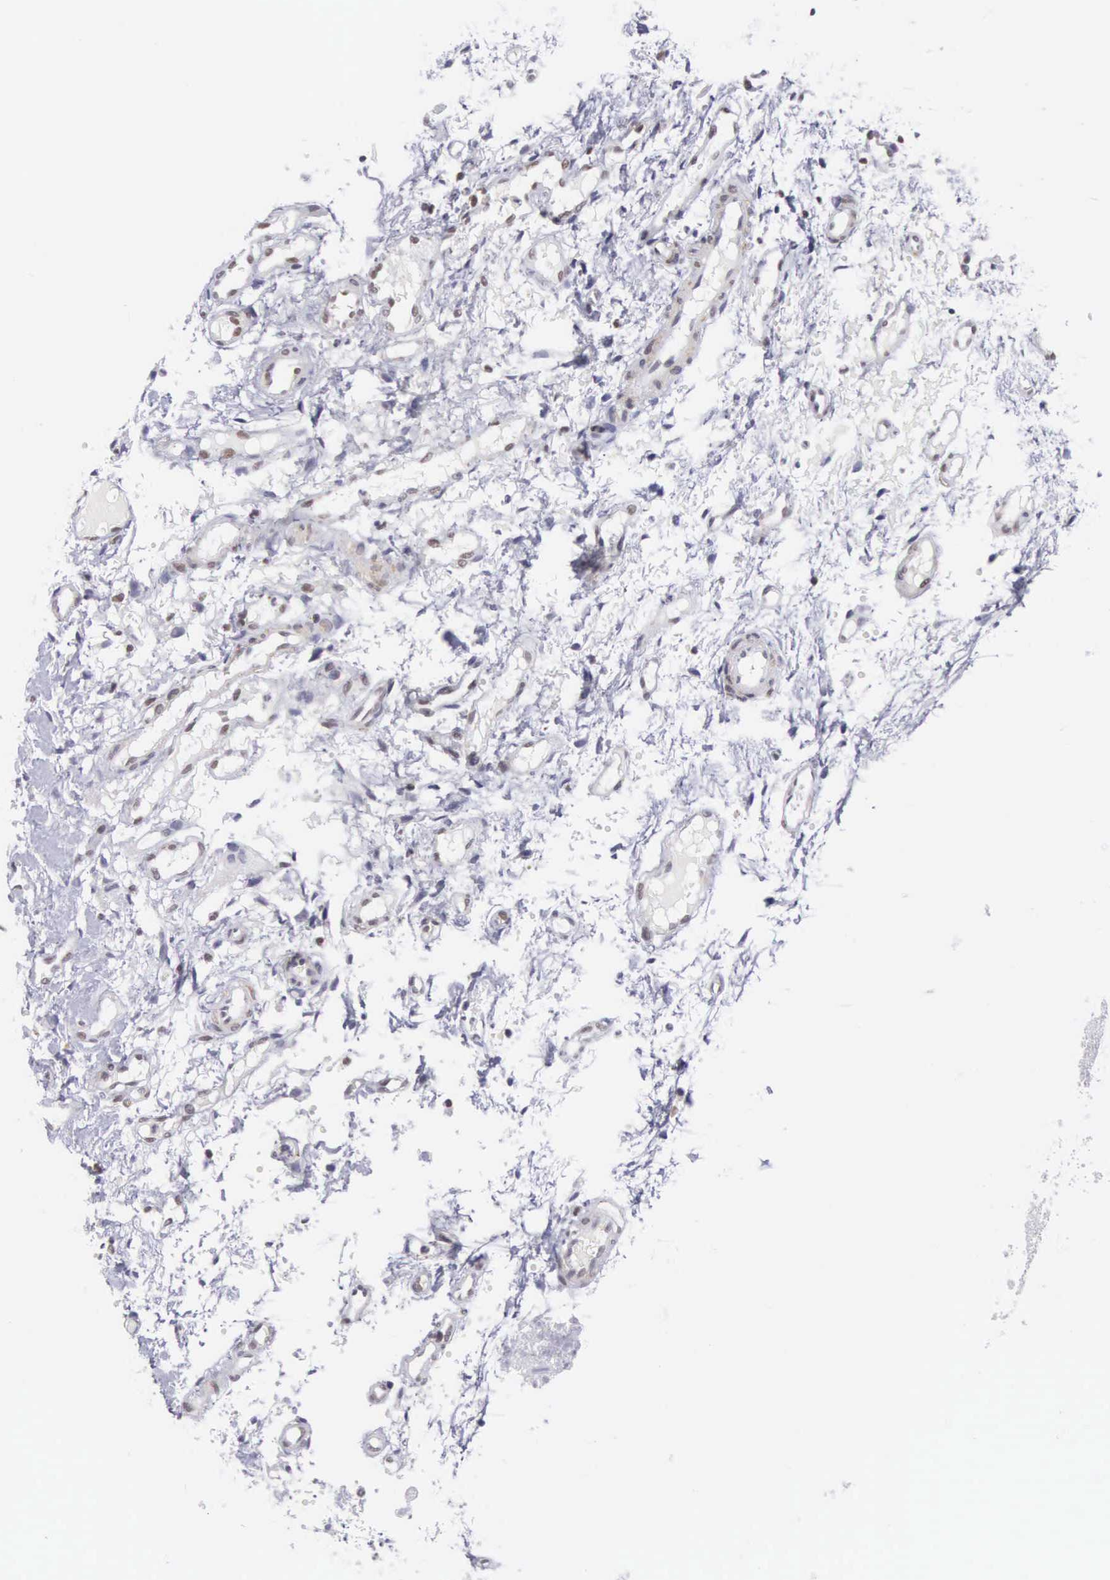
{"staining": {"intensity": "negative", "quantity": "none", "location": "none"}, "tissue": "glioma", "cell_type": "Tumor cells", "image_type": "cancer", "snomed": [{"axis": "morphology", "description": "Glioma, malignant, High grade"}, {"axis": "topography", "description": "Brain"}], "caption": "This is an IHC photomicrograph of glioma. There is no positivity in tumor cells.", "gene": "ETV6", "patient": {"sex": "male", "age": 77}}